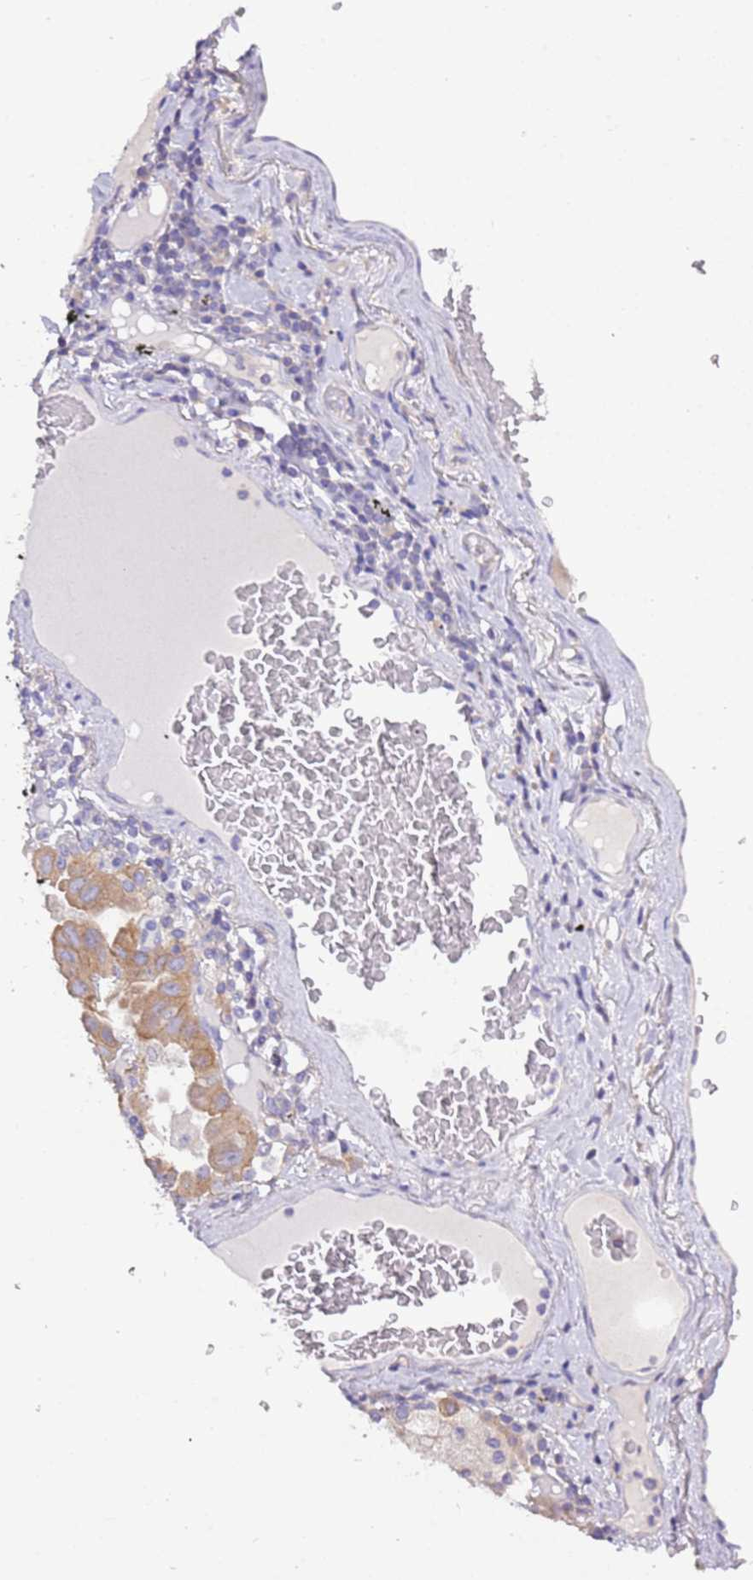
{"staining": {"intensity": "moderate", "quantity": ">75%", "location": "cytoplasmic/membranous"}, "tissue": "lung cancer", "cell_type": "Tumor cells", "image_type": "cancer", "snomed": [{"axis": "morphology", "description": "Adenocarcinoma, NOS"}, {"axis": "topography", "description": "Lung"}], "caption": "A brown stain highlights moderate cytoplasmic/membranous staining of a protein in human adenocarcinoma (lung) tumor cells.", "gene": "STIP1", "patient": {"sex": "male", "age": 64}}